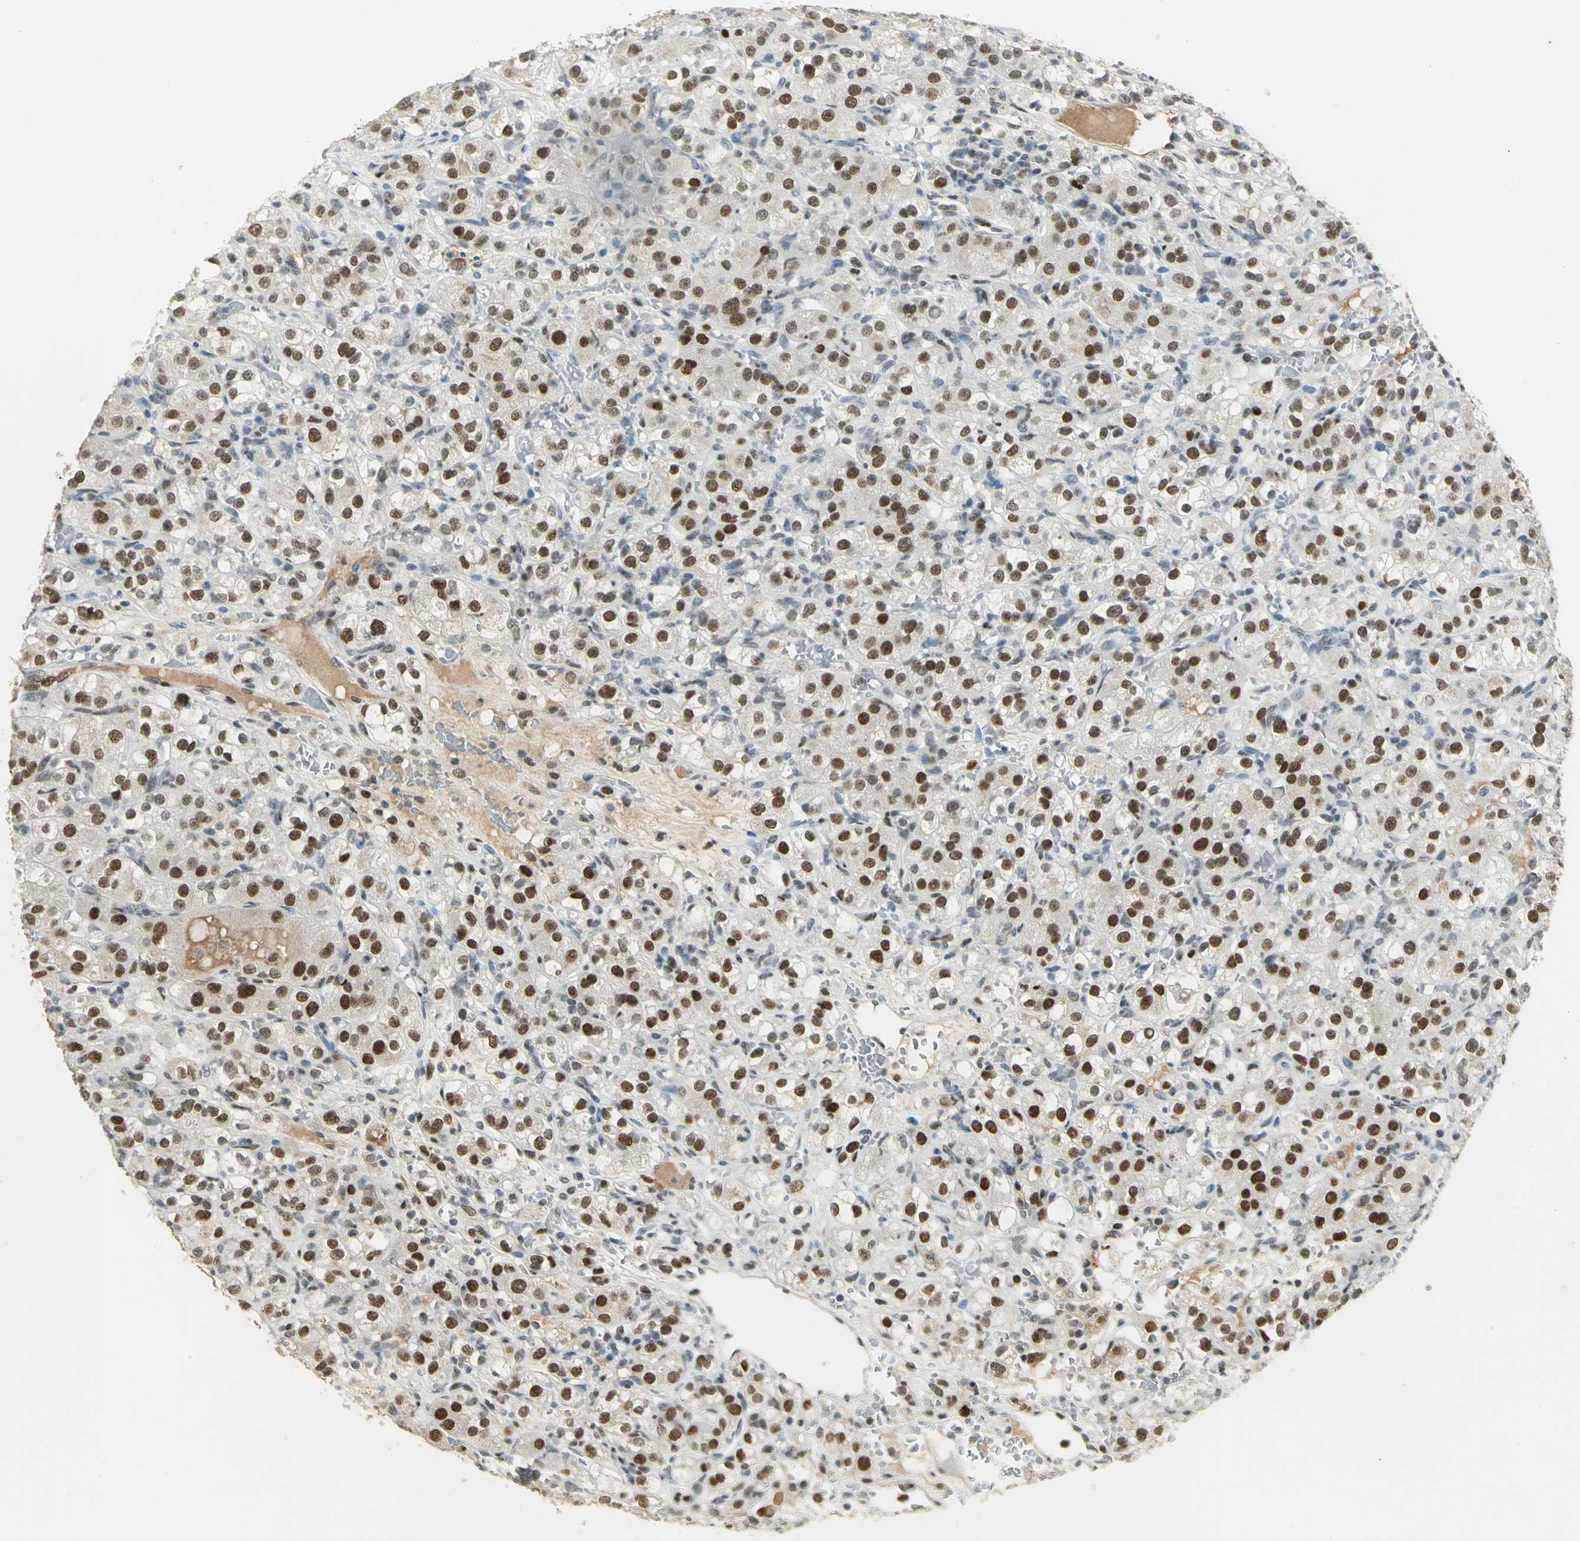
{"staining": {"intensity": "strong", "quantity": ">75%", "location": "nuclear"}, "tissue": "renal cancer", "cell_type": "Tumor cells", "image_type": "cancer", "snomed": [{"axis": "morphology", "description": "Normal tissue, NOS"}, {"axis": "morphology", "description": "Adenocarcinoma, NOS"}, {"axis": "topography", "description": "Kidney"}], "caption": "The image shows immunohistochemical staining of adenocarcinoma (renal). There is strong nuclear expression is appreciated in about >75% of tumor cells.", "gene": "AK6", "patient": {"sex": "male", "age": 61}}